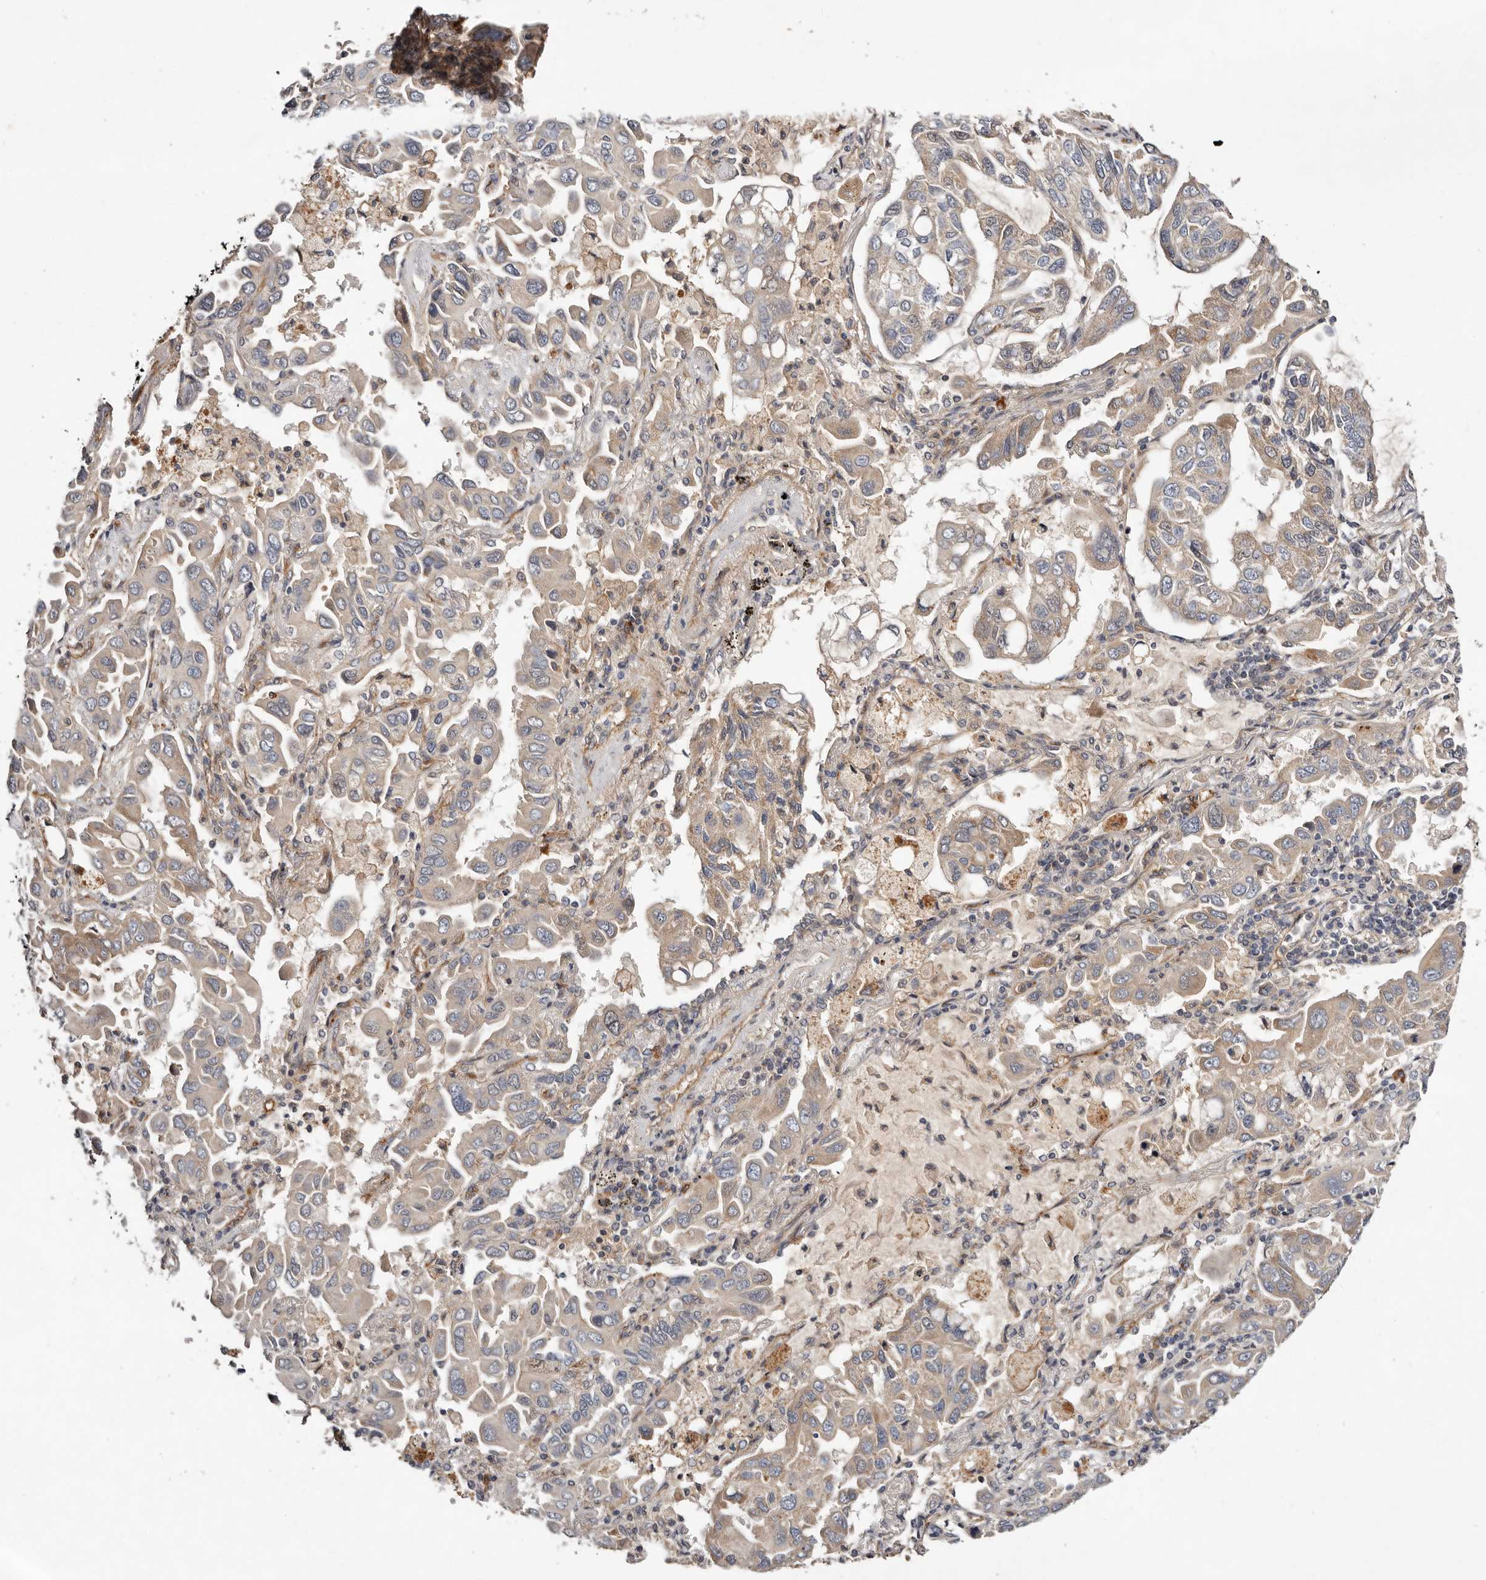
{"staining": {"intensity": "weak", "quantity": "25%-75%", "location": "cytoplasmic/membranous"}, "tissue": "lung cancer", "cell_type": "Tumor cells", "image_type": "cancer", "snomed": [{"axis": "morphology", "description": "Adenocarcinoma, NOS"}, {"axis": "topography", "description": "Lung"}], "caption": "Immunohistochemical staining of human lung cancer (adenocarcinoma) demonstrates weak cytoplasmic/membranous protein staining in approximately 25%-75% of tumor cells.", "gene": "MACF1", "patient": {"sex": "male", "age": 64}}